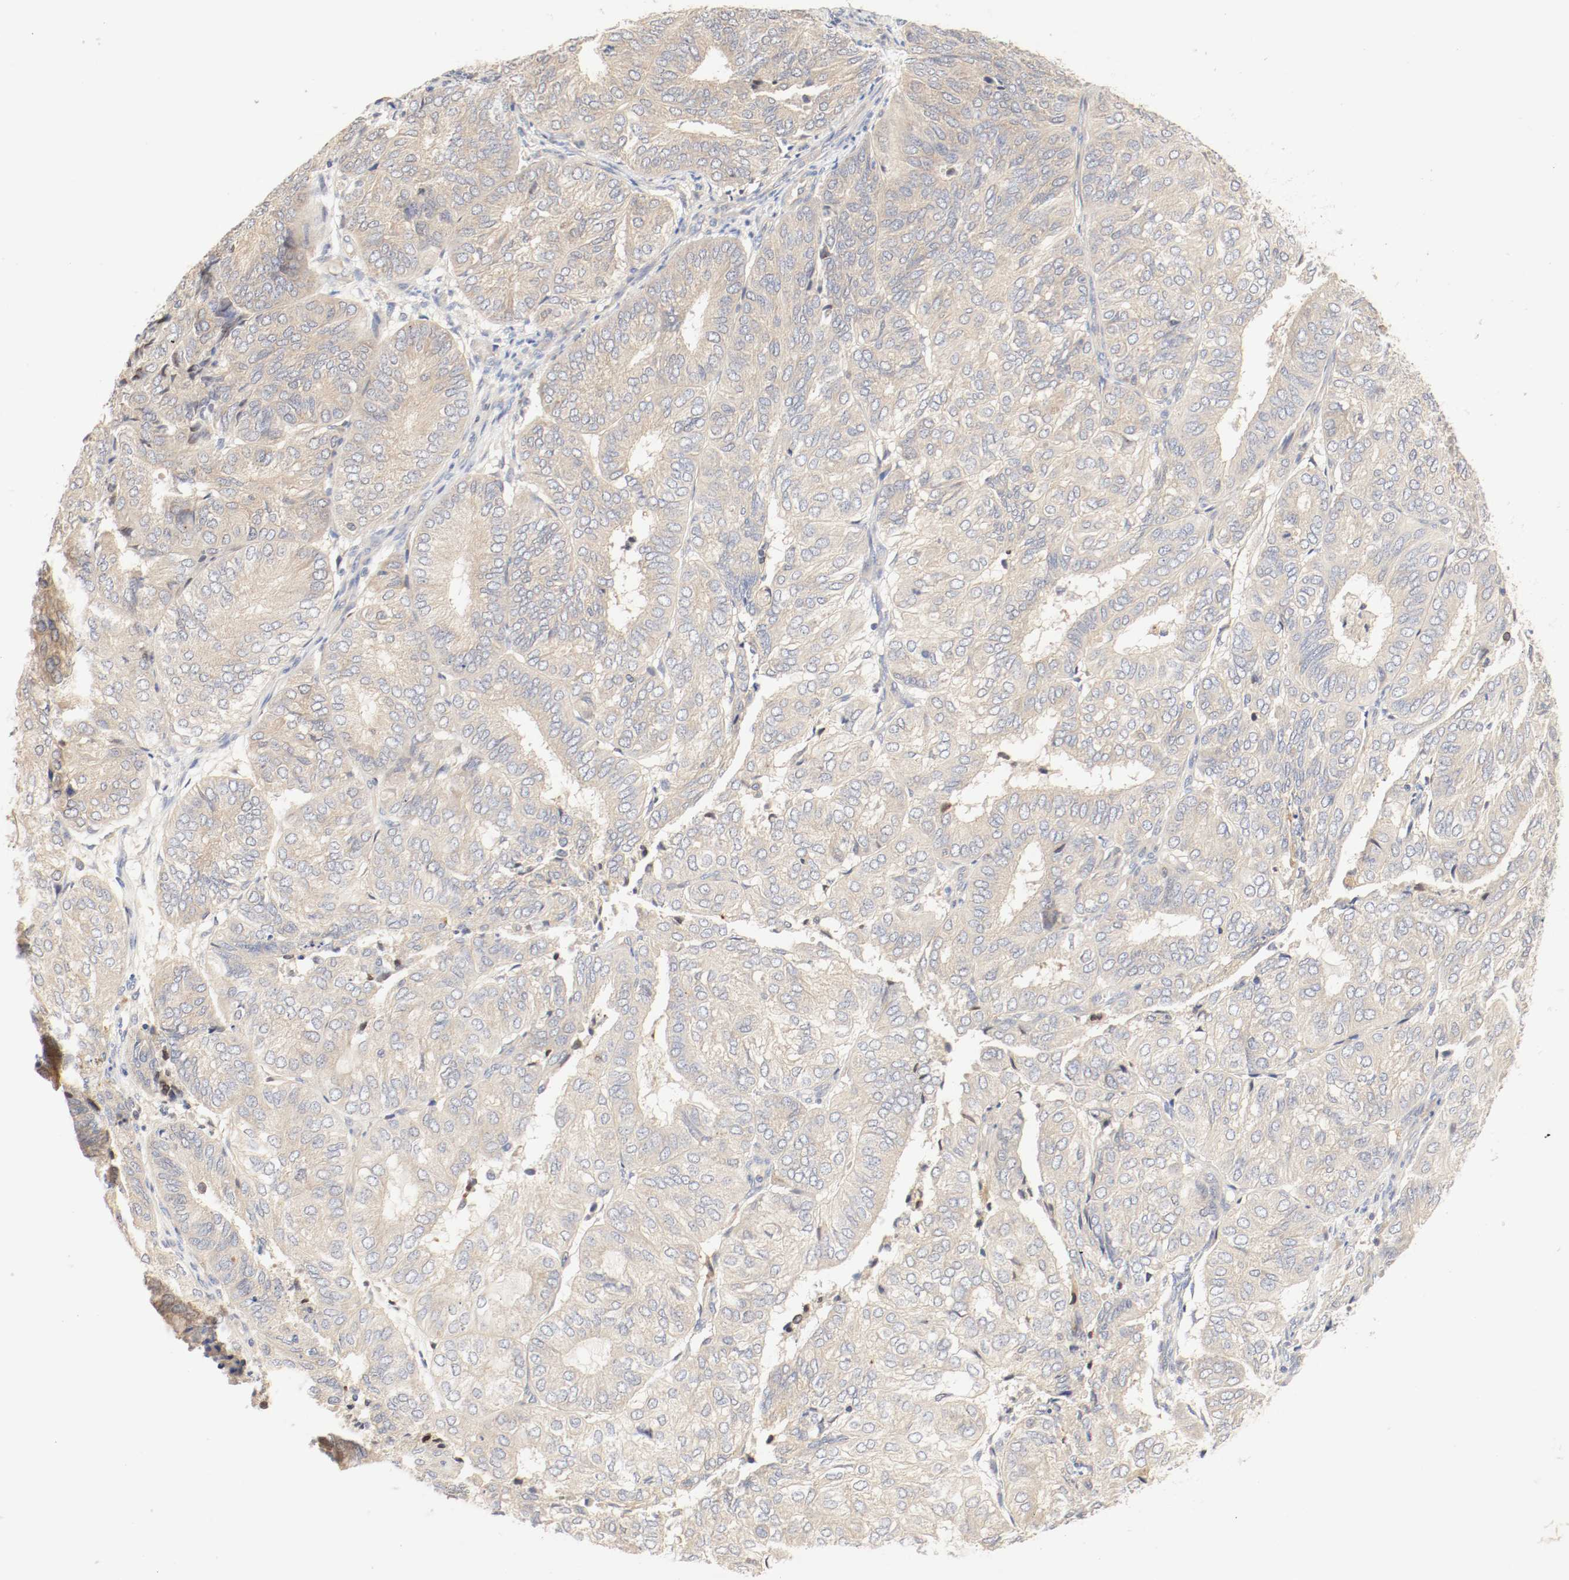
{"staining": {"intensity": "weak", "quantity": ">75%", "location": "cytoplasmic/membranous"}, "tissue": "endometrial cancer", "cell_type": "Tumor cells", "image_type": "cancer", "snomed": [{"axis": "morphology", "description": "Adenocarcinoma, NOS"}, {"axis": "topography", "description": "Uterus"}], "caption": "Brown immunohistochemical staining in human adenocarcinoma (endometrial) shows weak cytoplasmic/membranous positivity in about >75% of tumor cells.", "gene": "GIT1", "patient": {"sex": "female", "age": 60}}